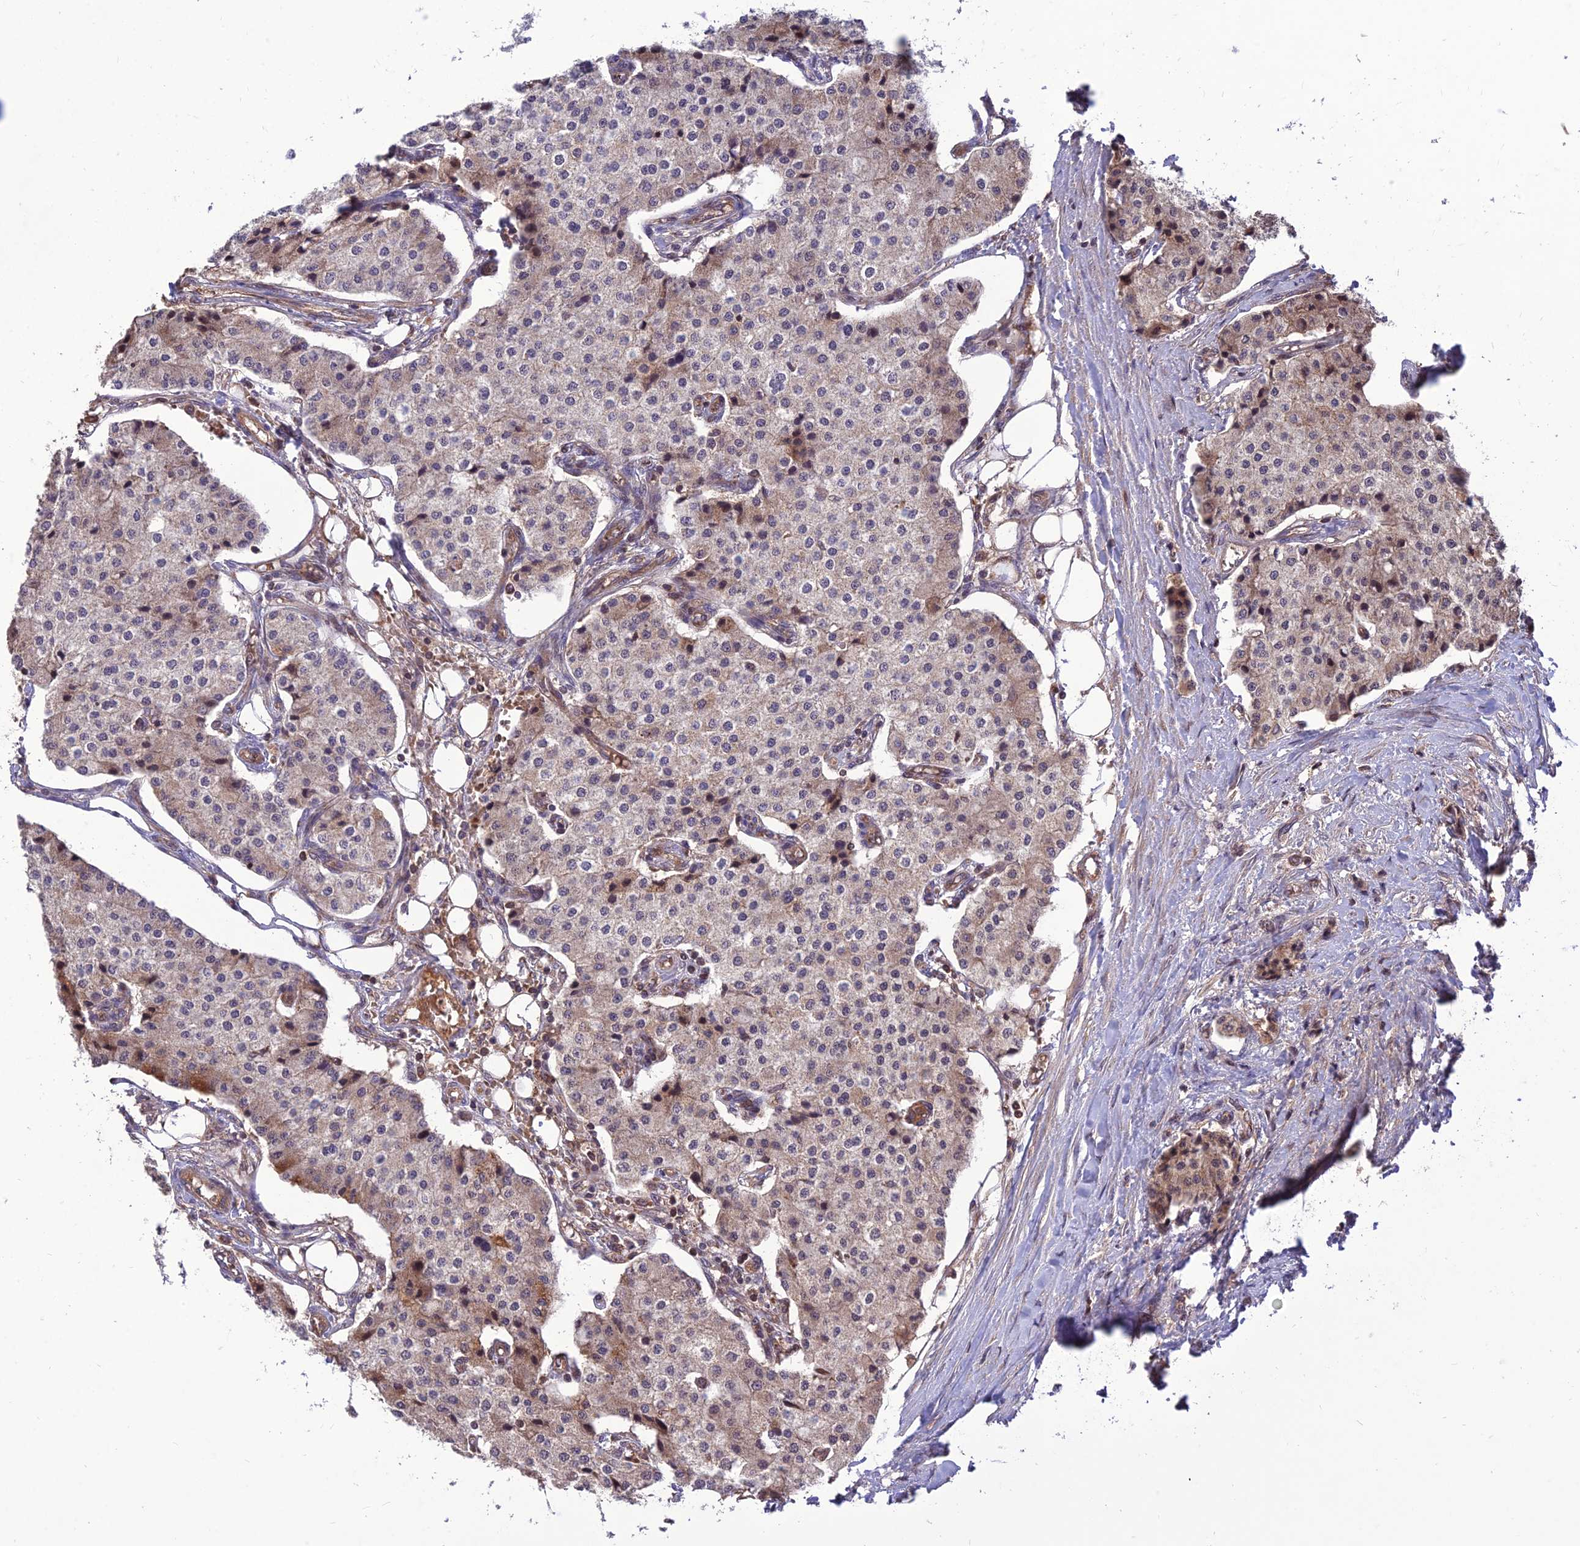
{"staining": {"intensity": "weak", "quantity": "<25%", "location": "cytoplasmic/membranous"}, "tissue": "carcinoid", "cell_type": "Tumor cells", "image_type": "cancer", "snomed": [{"axis": "morphology", "description": "Carcinoid, malignant, NOS"}, {"axis": "topography", "description": "Colon"}], "caption": "The image demonstrates no staining of tumor cells in carcinoid.", "gene": "NDUFC1", "patient": {"sex": "female", "age": 52}}